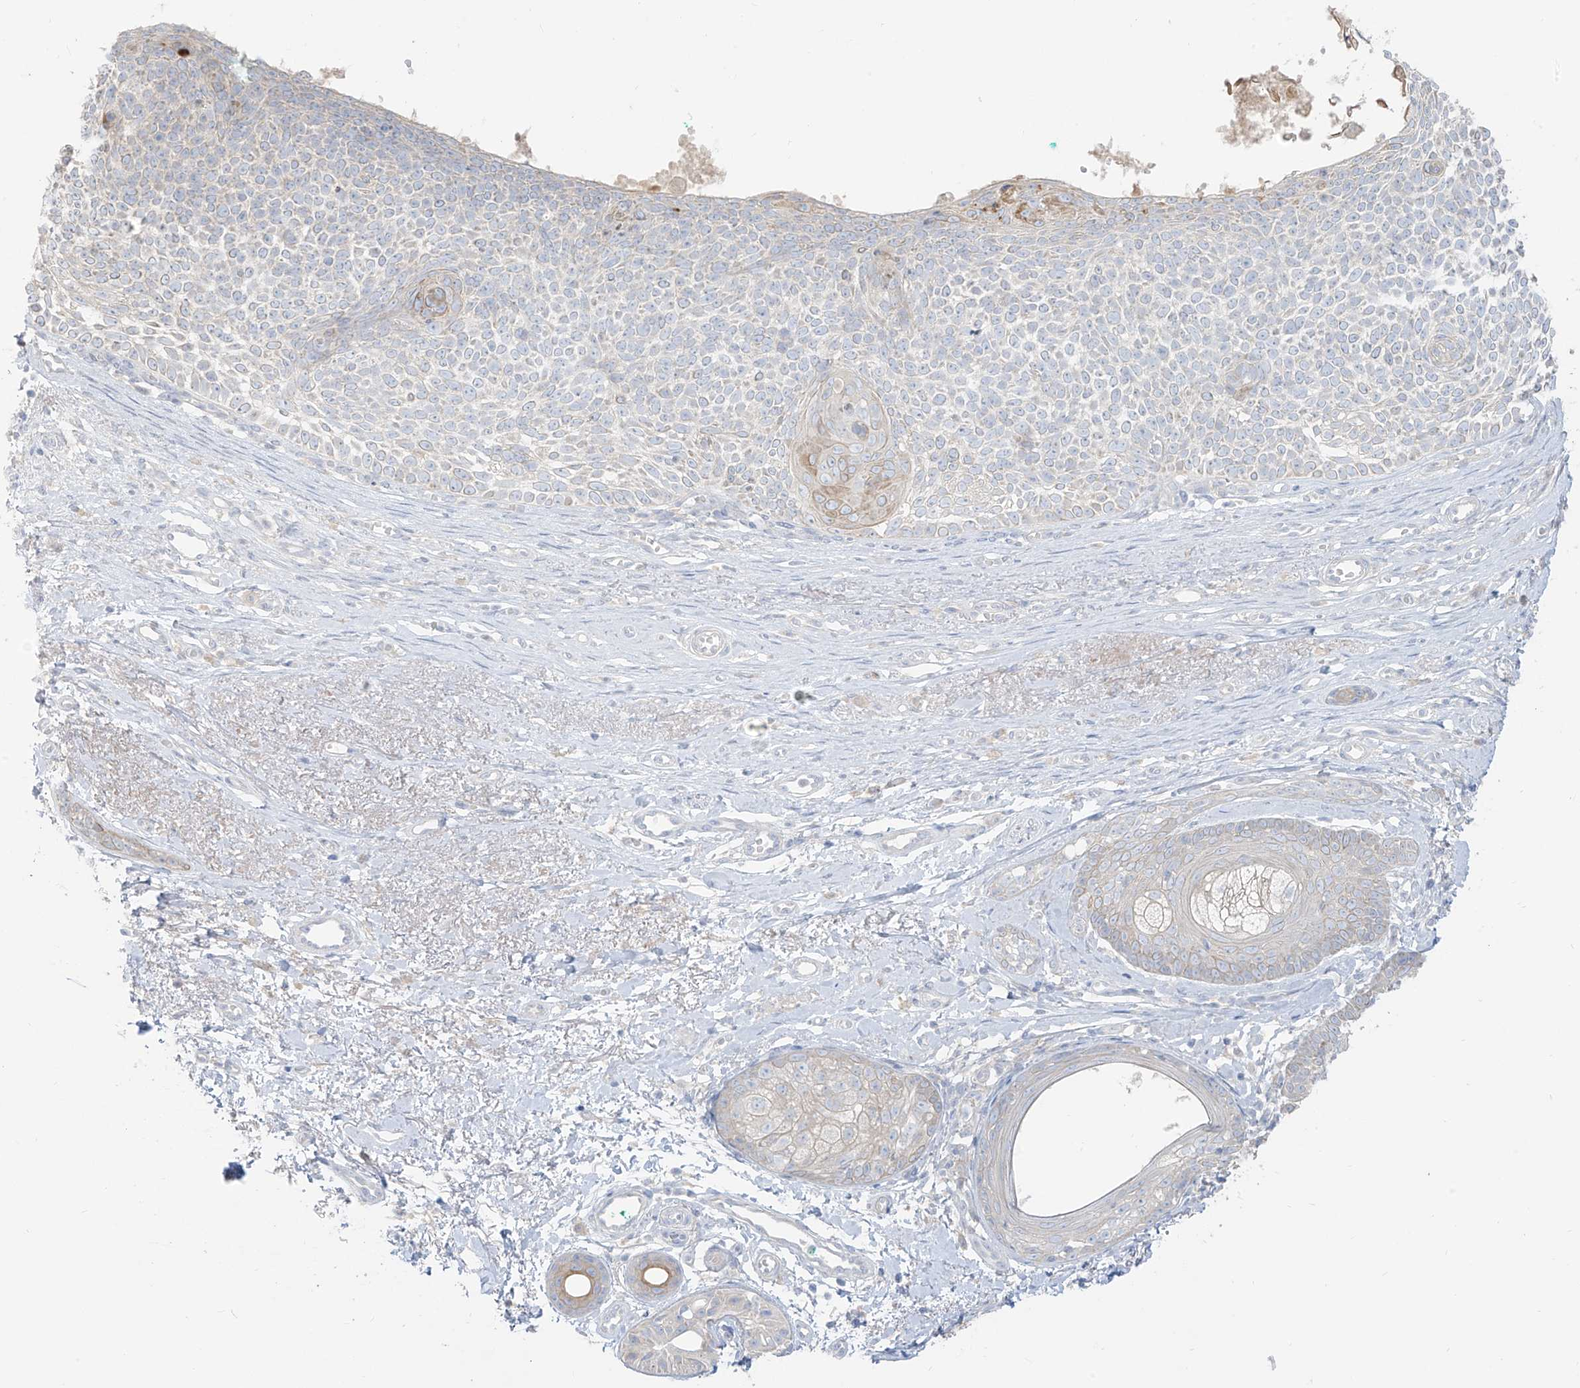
{"staining": {"intensity": "negative", "quantity": "none", "location": "none"}, "tissue": "skin cancer", "cell_type": "Tumor cells", "image_type": "cancer", "snomed": [{"axis": "morphology", "description": "Basal cell carcinoma"}, {"axis": "topography", "description": "Skin"}], "caption": "High power microscopy histopathology image of an IHC photomicrograph of skin cancer (basal cell carcinoma), revealing no significant expression in tumor cells.", "gene": "ARHGEF40", "patient": {"sex": "female", "age": 81}}